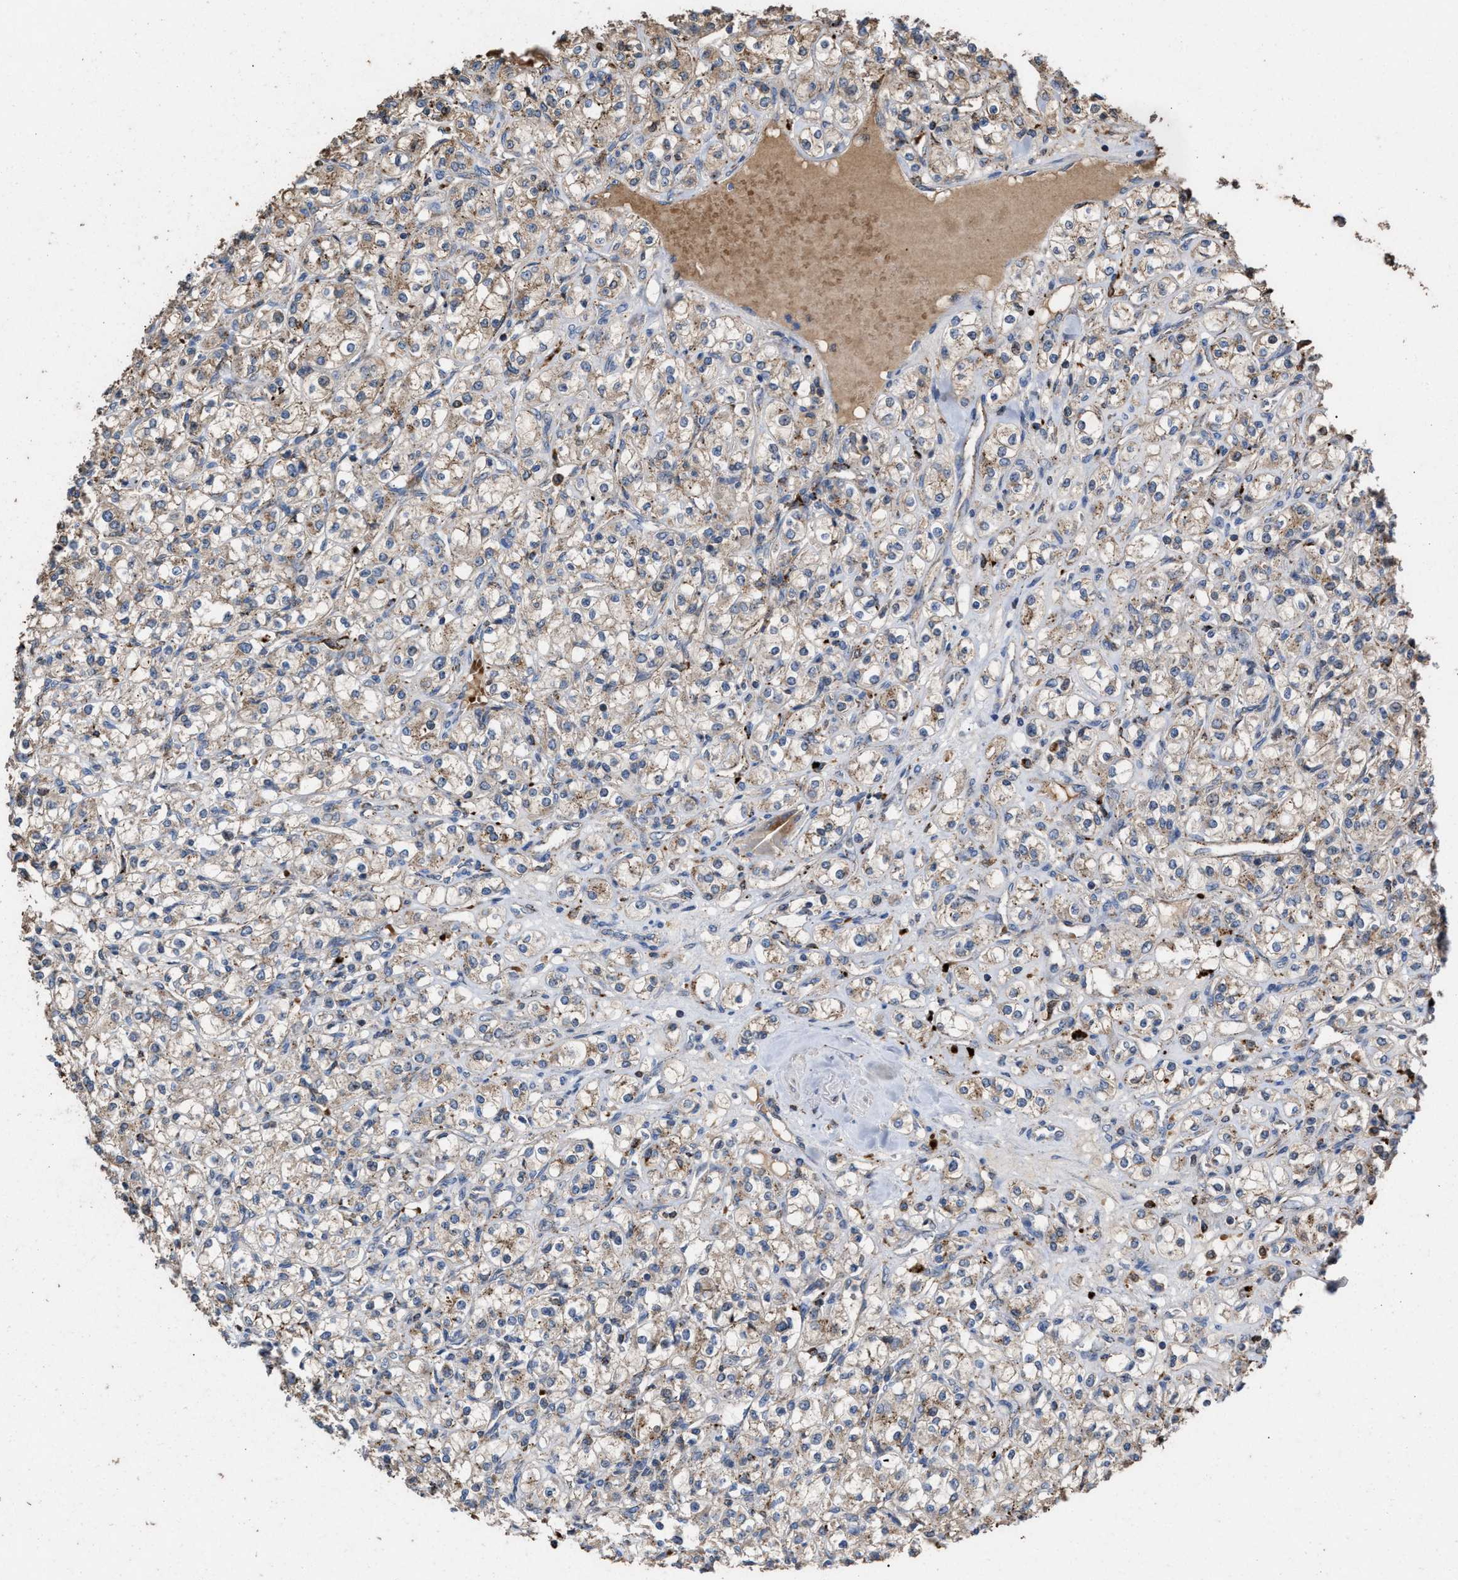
{"staining": {"intensity": "weak", "quantity": ">75%", "location": "cytoplasmic/membranous"}, "tissue": "renal cancer", "cell_type": "Tumor cells", "image_type": "cancer", "snomed": [{"axis": "morphology", "description": "Adenocarcinoma, NOS"}, {"axis": "topography", "description": "Kidney"}], "caption": "Protein analysis of adenocarcinoma (renal) tissue displays weak cytoplasmic/membranous expression in about >75% of tumor cells. Nuclei are stained in blue.", "gene": "ELMO3", "patient": {"sex": "male", "age": 77}}